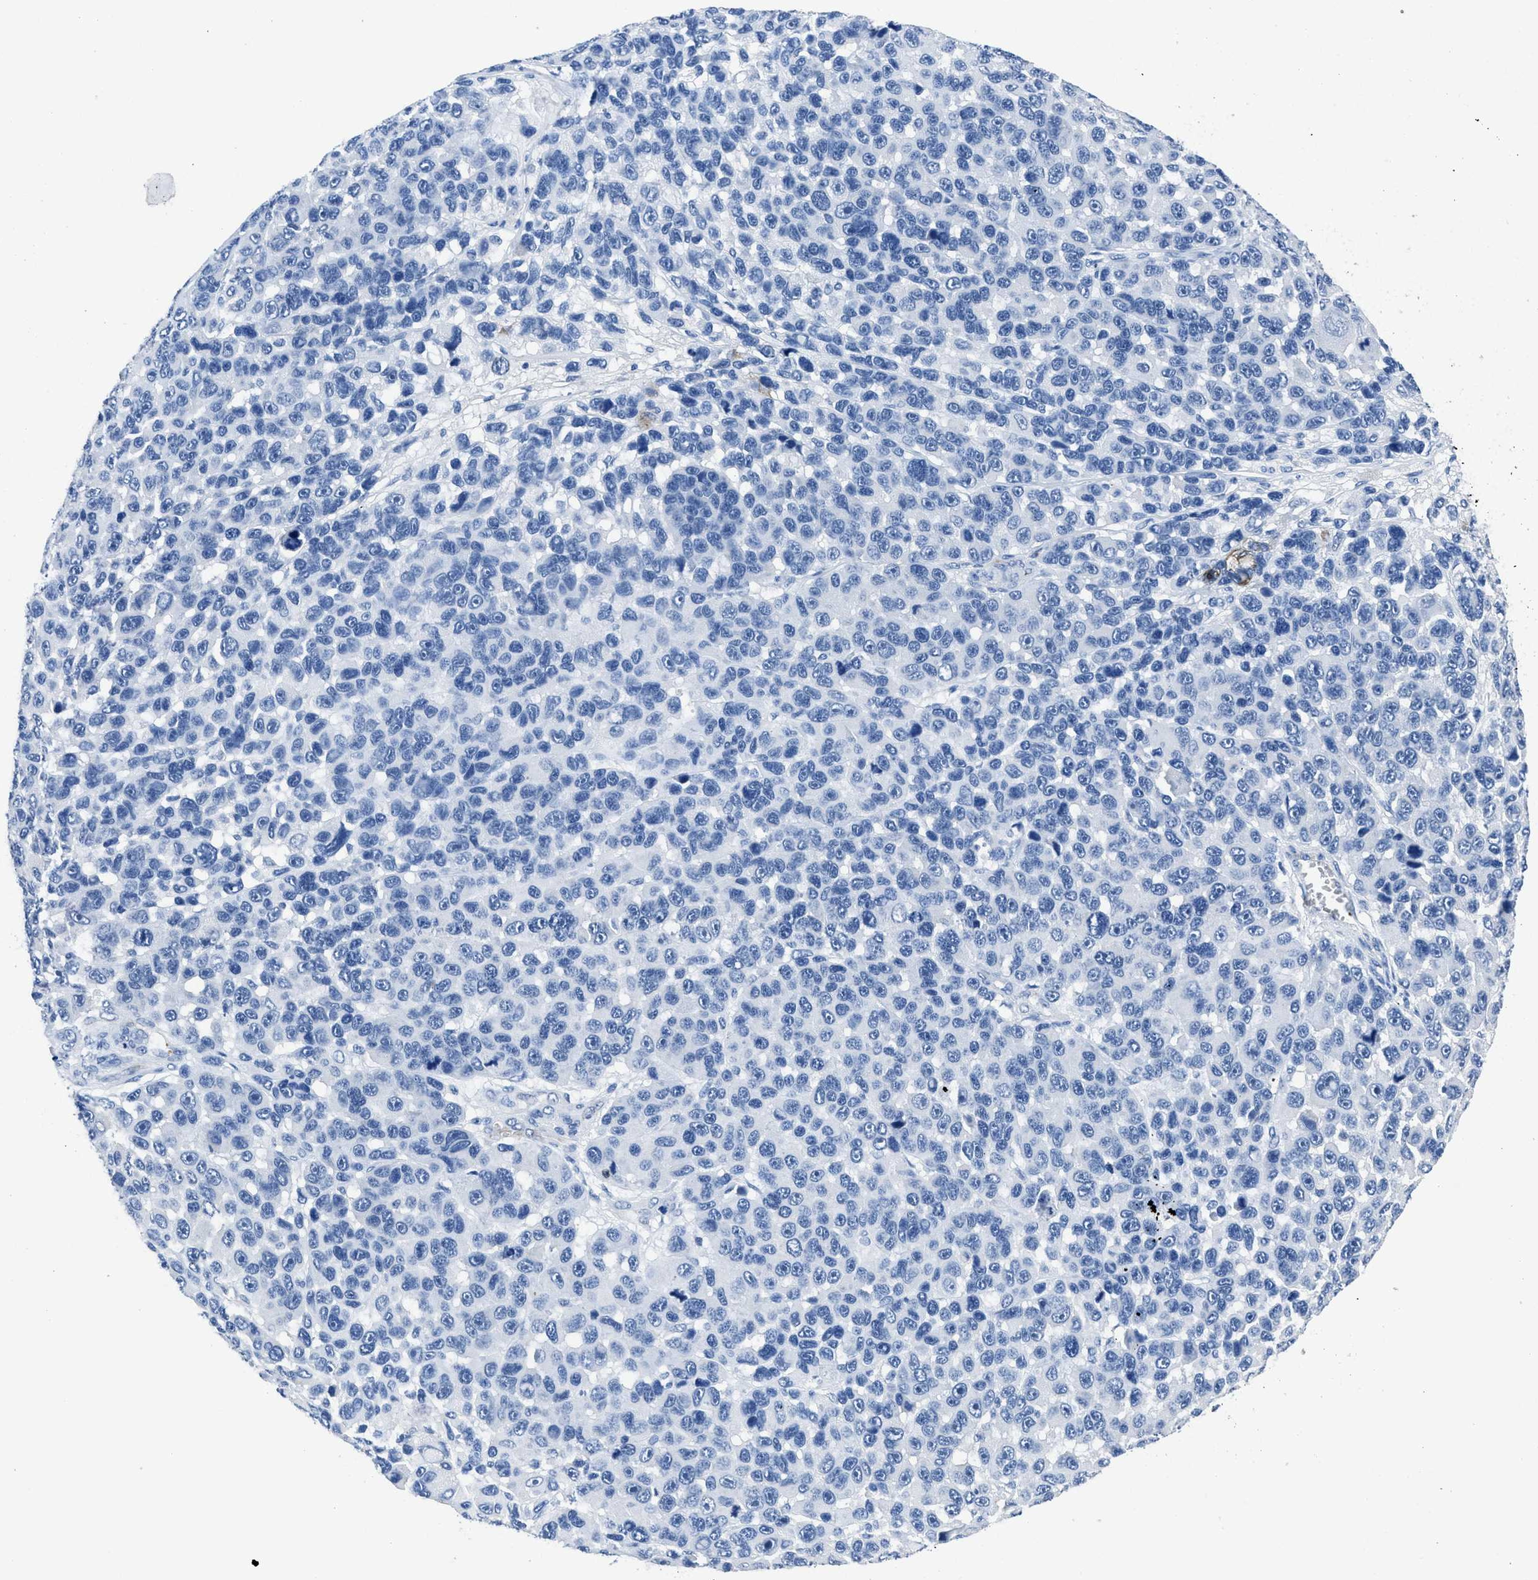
{"staining": {"intensity": "negative", "quantity": "none", "location": "none"}, "tissue": "melanoma", "cell_type": "Tumor cells", "image_type": "cancer", "snomed": [{"axis": "morphology", "description": "Malignant melanoma, NOS"}, {"axis": "topography", "description": "Skin"}], "caption": "Human malignant melanoma stained for a protein using immunohistochemistry (IHC) shows no positivity in tumor cells.", "gene": "ITGA3", "patient": {"sex": "male", "age": 53}}